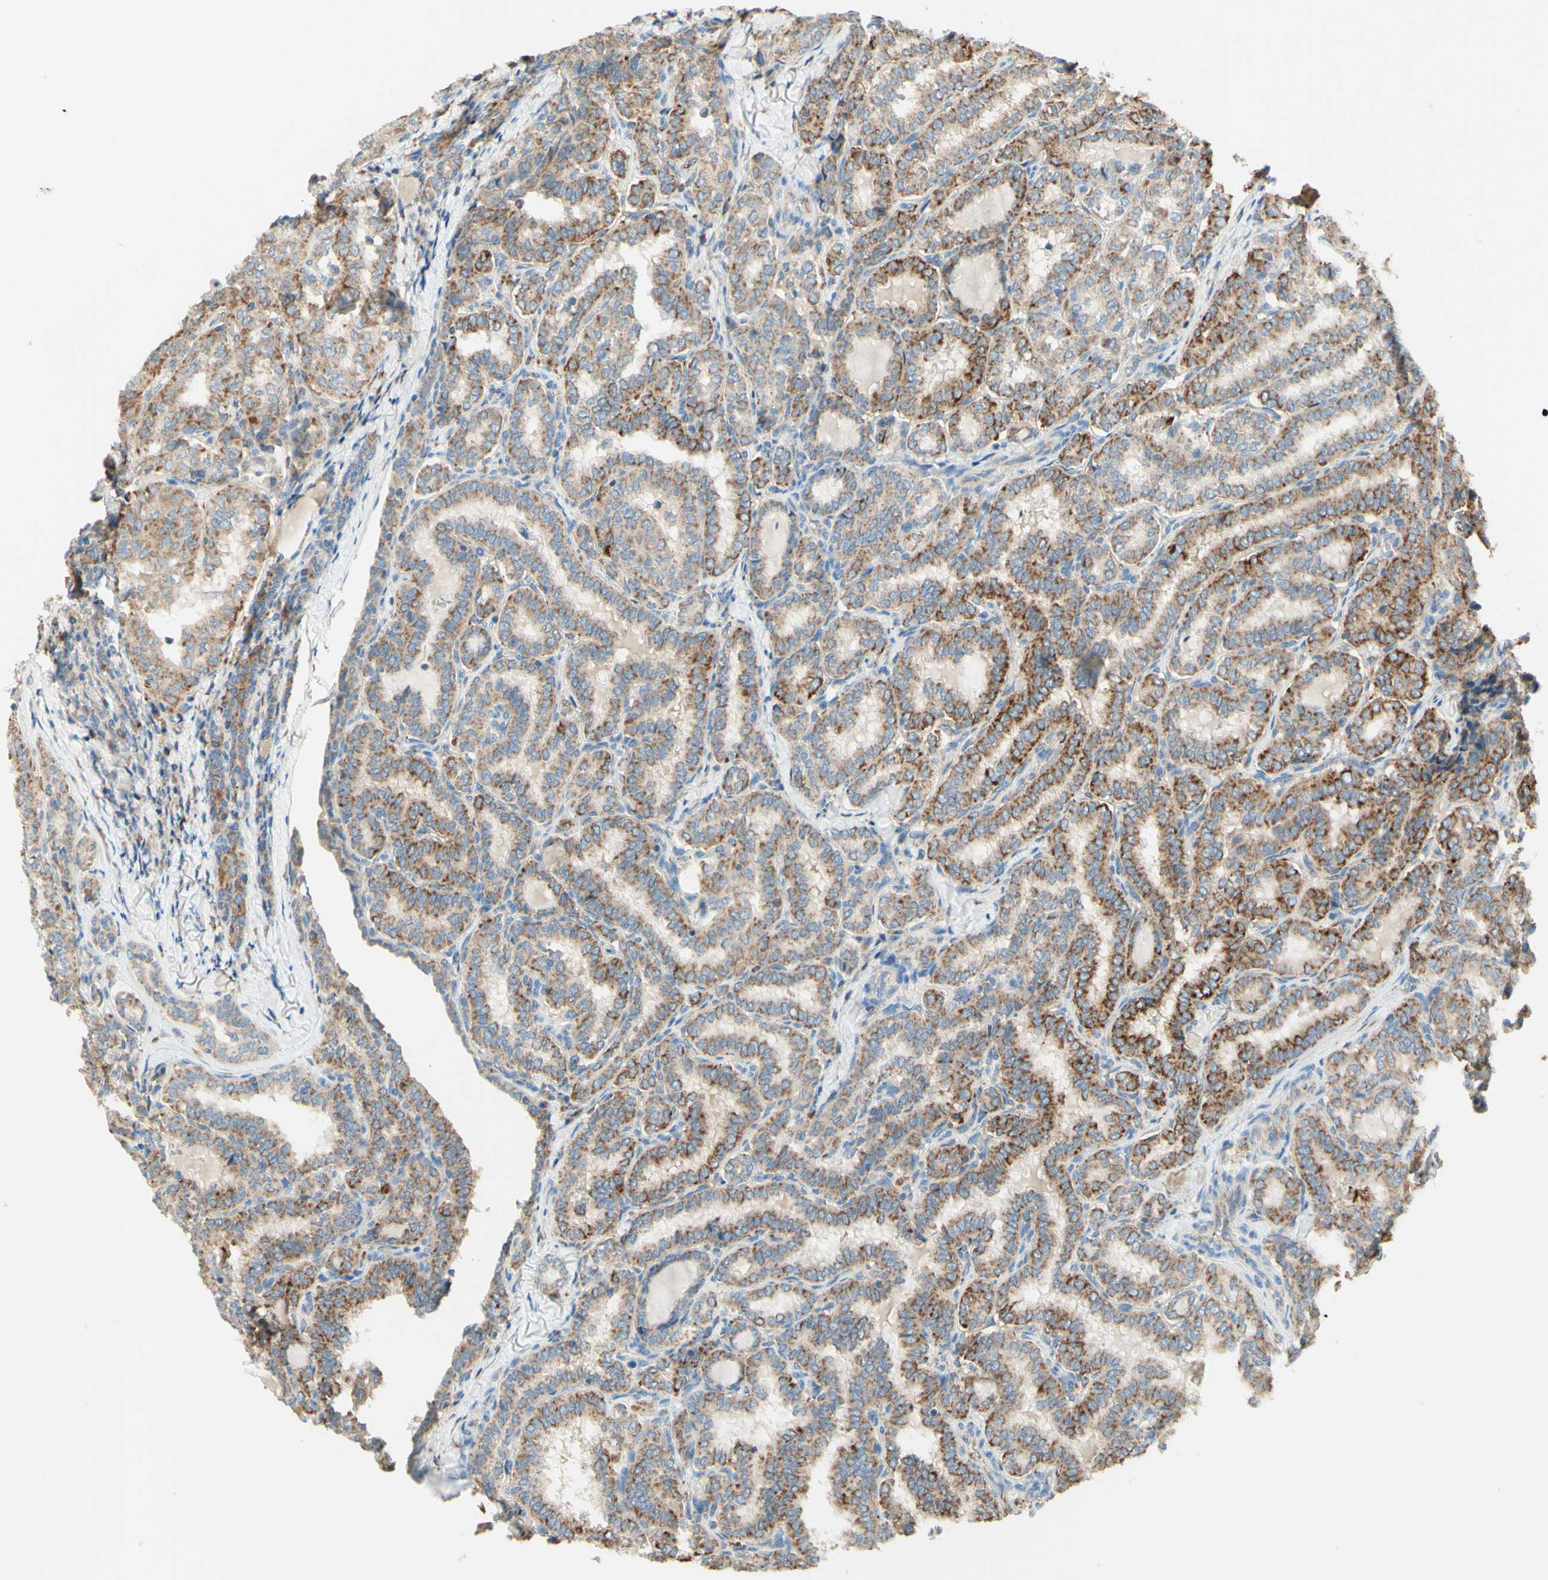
{"staining": {"intensity": "moderate", "quantity": ">75%", "location": "cytoplasmic/membranous"}, "tissue": "thyroid cancer", "cell_type": "Tumor cells", "image_type": "cancer", "snomed": [{"axis": "morphology", "description": "Normal tissue, NOS"}, {"axis": "morphology", "description": "Papillary adenocarcinoma, NOS"}, {"axis": "topography", "description": "Thyroid gland"}], "caption": "Immunohistochemistry micrograph of neoplastic tissue: thyroid papillary adenocarcinoma stained using IHC demonstrates medium levels of moderate protein expression localized specifically in the cytoplasmic/membranous of tumor cells, appearing as a cytoplasmic/membranous brown color.", "gene": "ARMC10", "patient": {"sex": "female", "age": 30}}